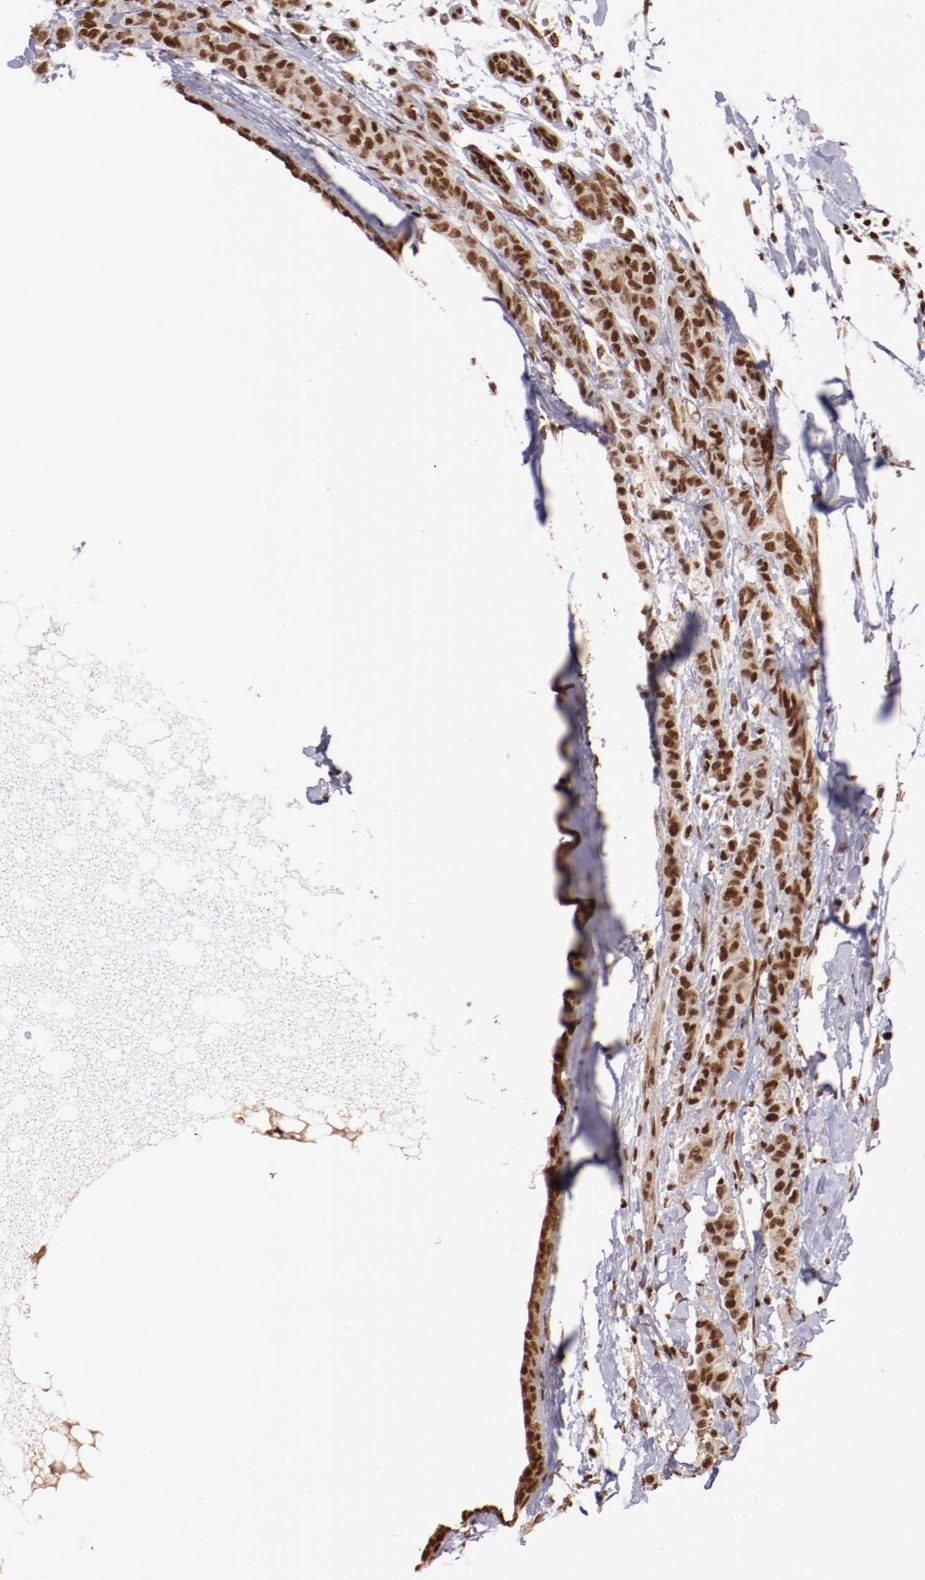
{"staining": {"intensity": "moderate", "quantity": ">75%", "location": "nuclear"}, "tissue": "breast cancer", "cell_type": "Tumor cells", "image_type": "cancer", "snomed": [{"axis": "morphology", "description": "Duct carcinoma"}, {"axis": "topography", "description": "Breast"}], "caption": "Breast cancer (invasive ductal carcinoma) stained for a protein (brown) reveals moderate nuclear positive staining in about >75% of tumor cells.", "gene": "STAG2", "patient": {"sex": "female", "age": 40}}